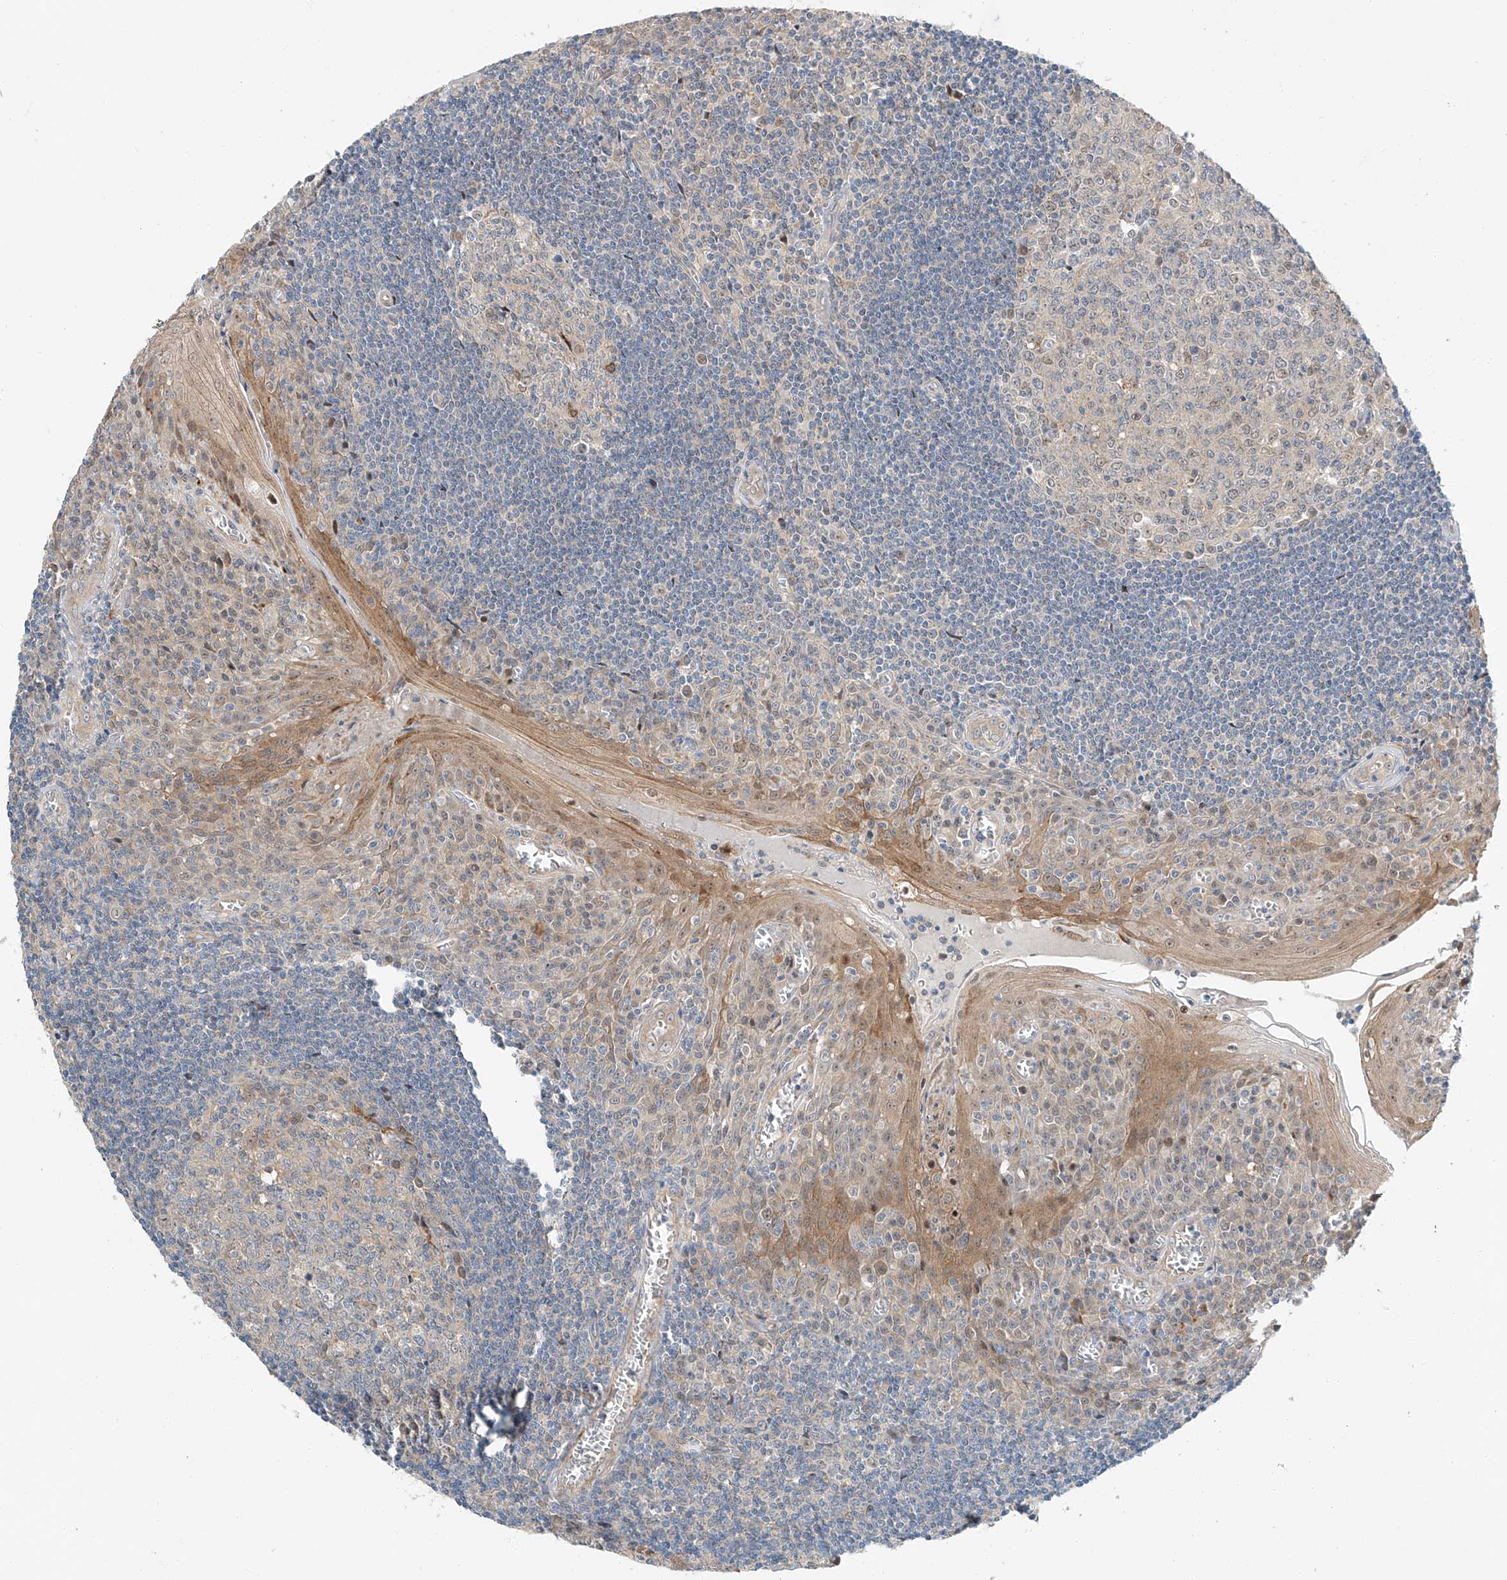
{"staining": {"intensity": "negative", "quantity": "none", "location": "none"}, "tissue": "tonsil", "cell_type": "Germinal center cells", "image_type": "normal", "snomed": [{"axis": "morphology", "description": "Normal tissue, NOS"}, {"axis": "topography", "description": "Tonsil"}], "caption": "Germinal center cells are negative for brown protein staining in benign tonsil.", "gene": "CLDND1", "patient": {"sex": "male", "age": 27}}